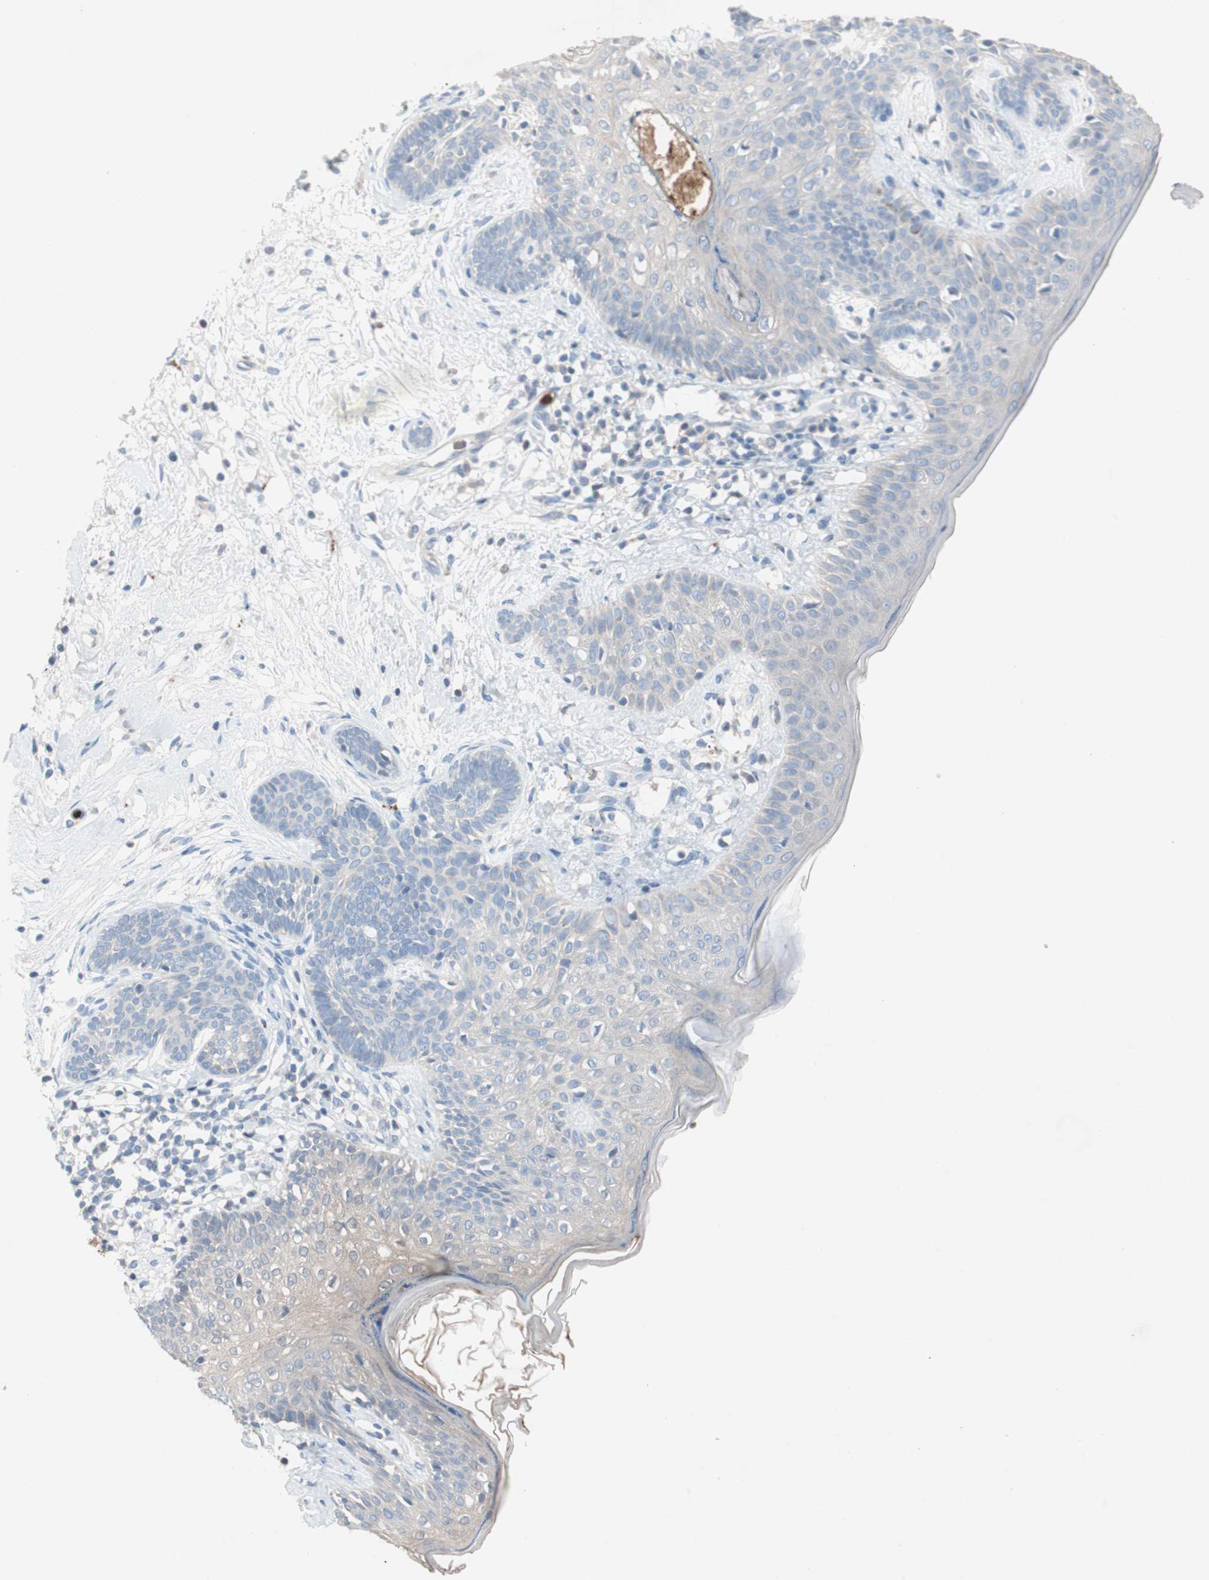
{"staining": {"intensity": "negative", "quantity": "none", "location": "none"}, "tissue": "skin cancer", "cell_type": "Tumor cells", "image_type": "cancer", "snomed": [{"axis": "morphology", "description": "Developmental malformation"}, {"axis": "morphology", "description": "Basal cell carcinoma"}, {"axis": "topography", "description": "Skin"}], "caption": "Immunohistochemical staining of skin cancer shows no significant expression in tumor cells.", "gene": "CLEC4D", "patient": {"sex": "female", "age": 62}}